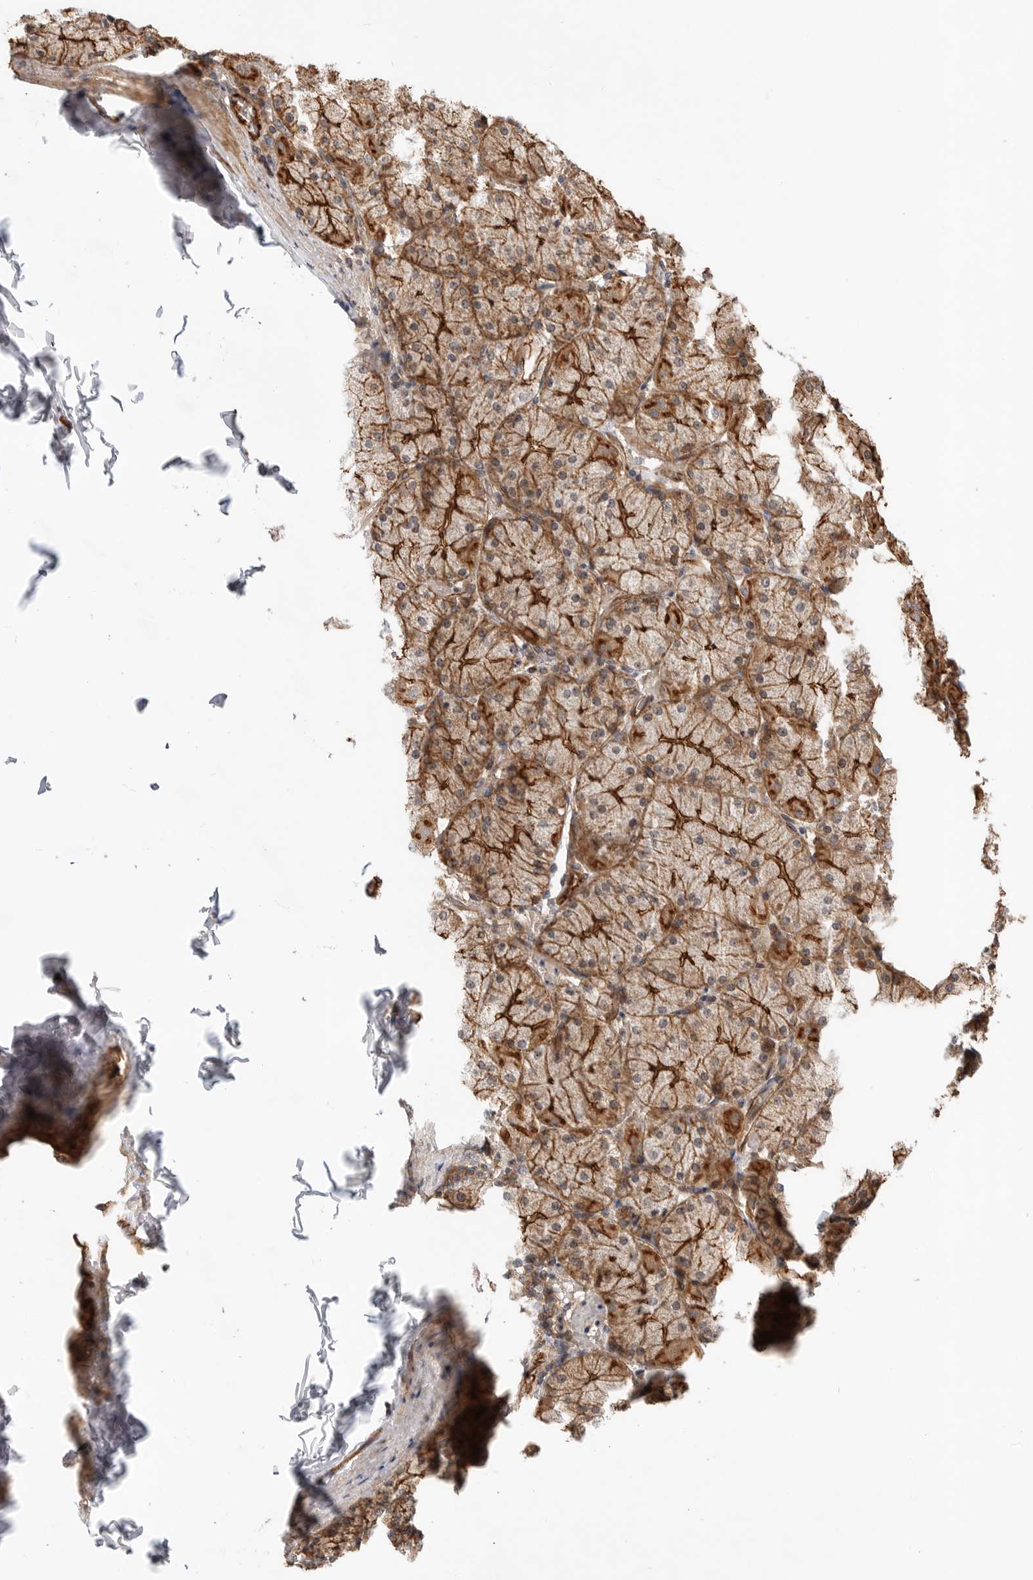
{"staining": {"intensity": "strong", "quantity": ">75%", "location": "cytoplasmic/membranous"}, "tissue": "stomach", "cell_type": "Glandular cells", "image_type": "normal", "snomed": [{"axis": "morphology", "description": "Normal tissue, NOS"}, {"axis": "topography", "description": "Stomach, upper"}], "caption": "A brown stain shows strong cytoplasmic/membranous positivity of a protein in glandular cells of unremarkable stomach. Immunohistochemistry stains the protein in brown and the nuclei are stained blue.", "gene": "GPATCH2", "patient": {"sex": "female", "age": 56}}